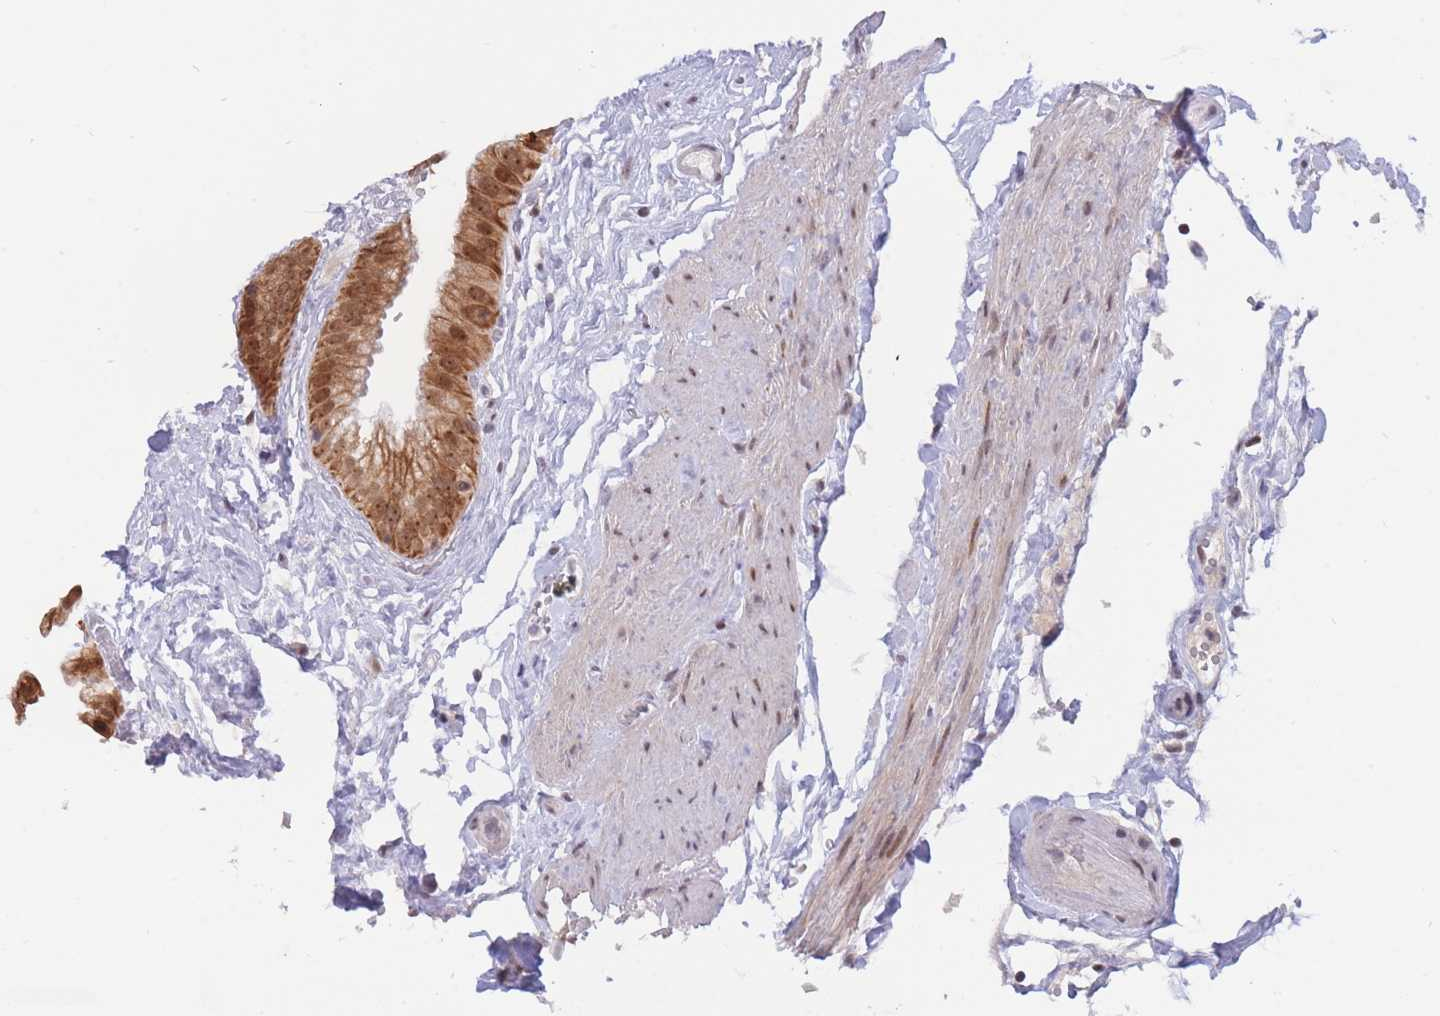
{"staining": {"intensity": "moderate", "quantity": ">75%", "location": "cytoplasmic/membranous,nuclear"}, "tissue": "gallbladder", "cell_type": "Glandular cells", "image_type": "normal", "snomed": [{"axis": "morphology", "description": "Normal tissue, NOS"}, {"axis": "topography", "description": "Gallbladder"}], "caption": "Moderate cytoplasmic/membranous,nuclear staining for a protein is appreciated in about >75% of glandular cells of normal gallbladder using IHC.", "gene": "TARBP2", "patient": {"sex": "female", "age": 61}}